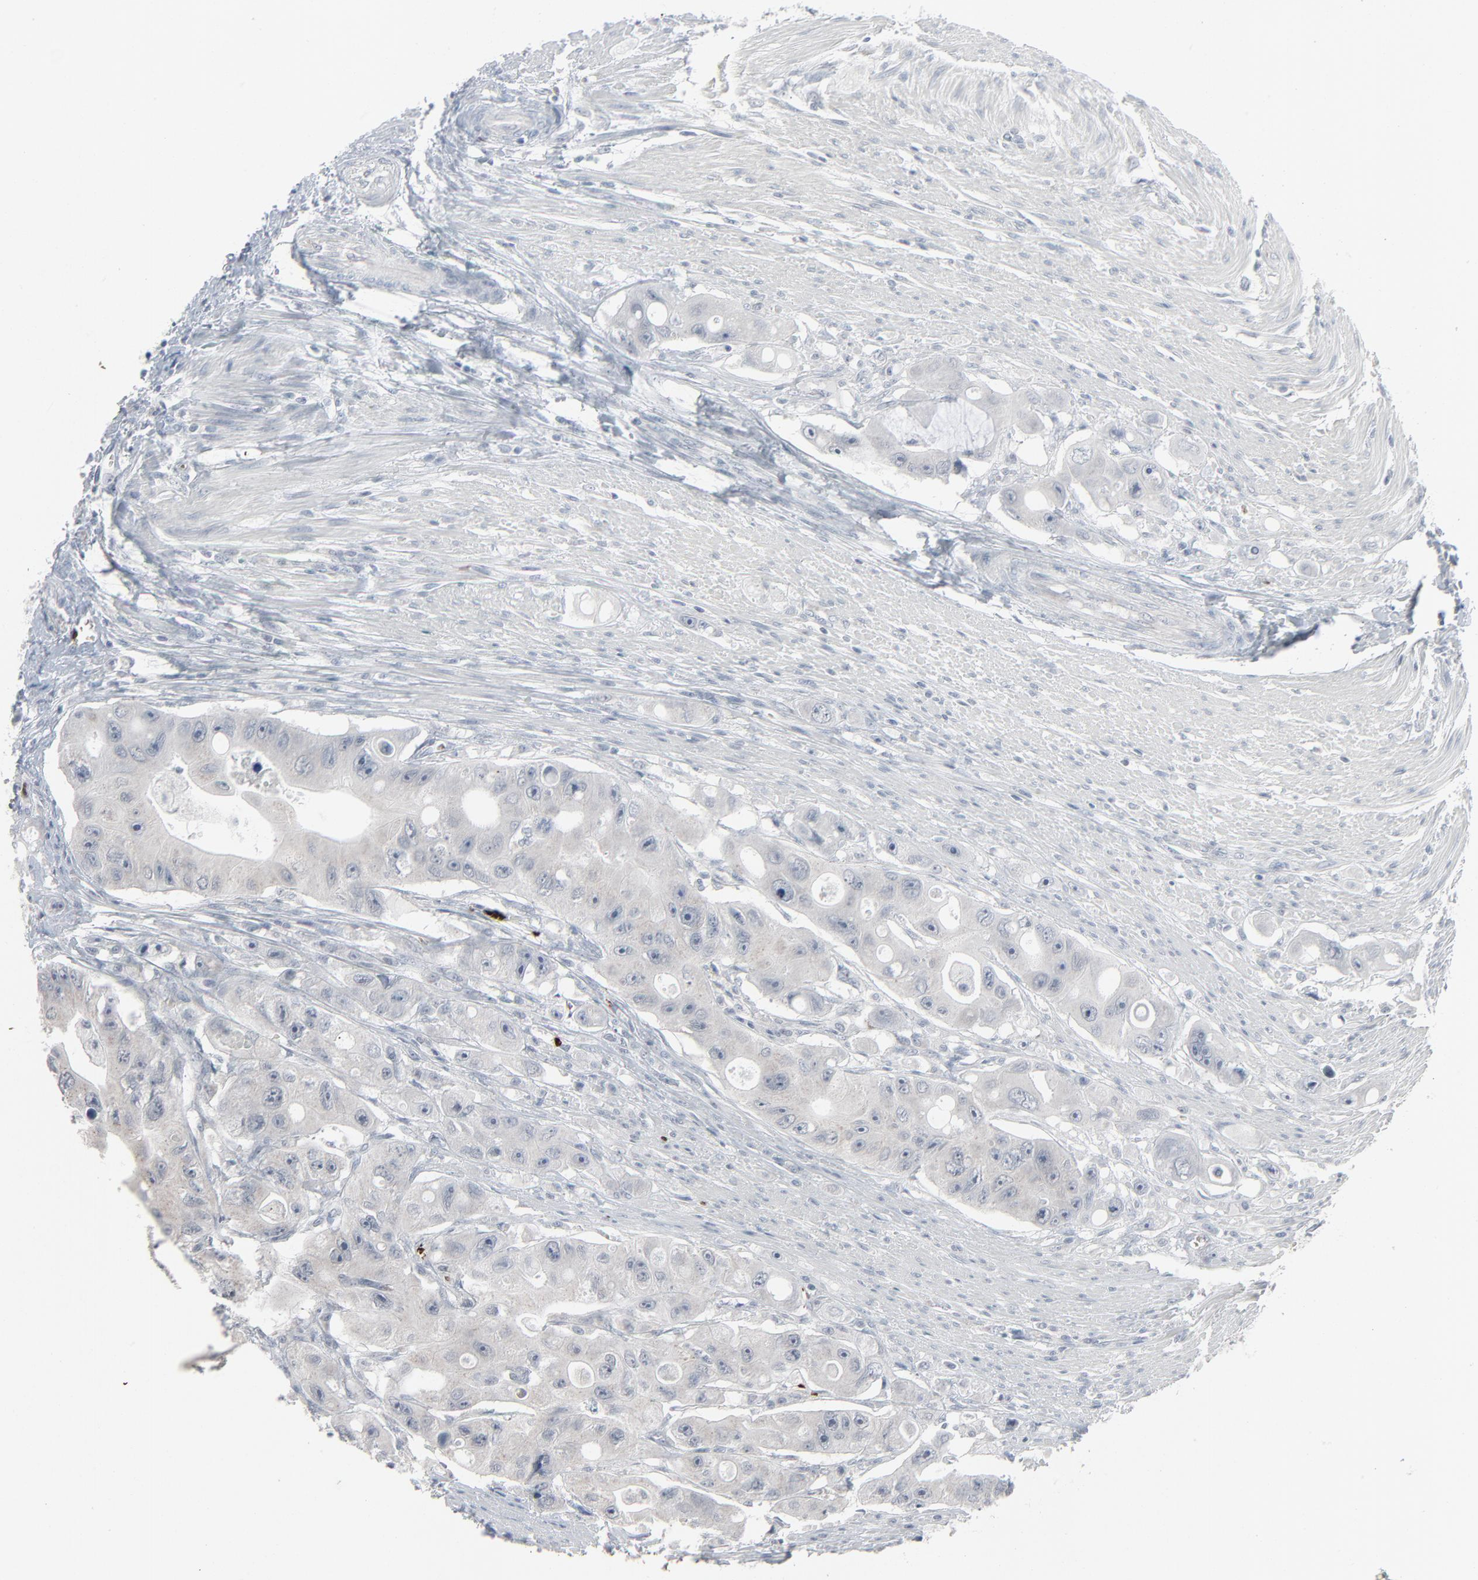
{"staining": {"intensity": "negative", "quantity": "none", "location": "none"}, "tissue": "colorectal cancer", "cell_type": "Tumor cells", "image_type": "cancer", "snomed": [{"axis": "morphology", "description": "Adenocarcinoma, NOS"}, {"axis": "topography", "description": "Colon"}], "caption": "DAB immunohistochemical staining of colorectal cancer exhibits no significant expression in tumor cells. (Stains: DAB (3,3'-diaminobenzidine) immunohistochemistry with hematoxylin counter stain, Microscopy: brightfield microscopy at high magnification).", "gene": "SAGE1", "patient": {"sex": "female", "age": 46}}